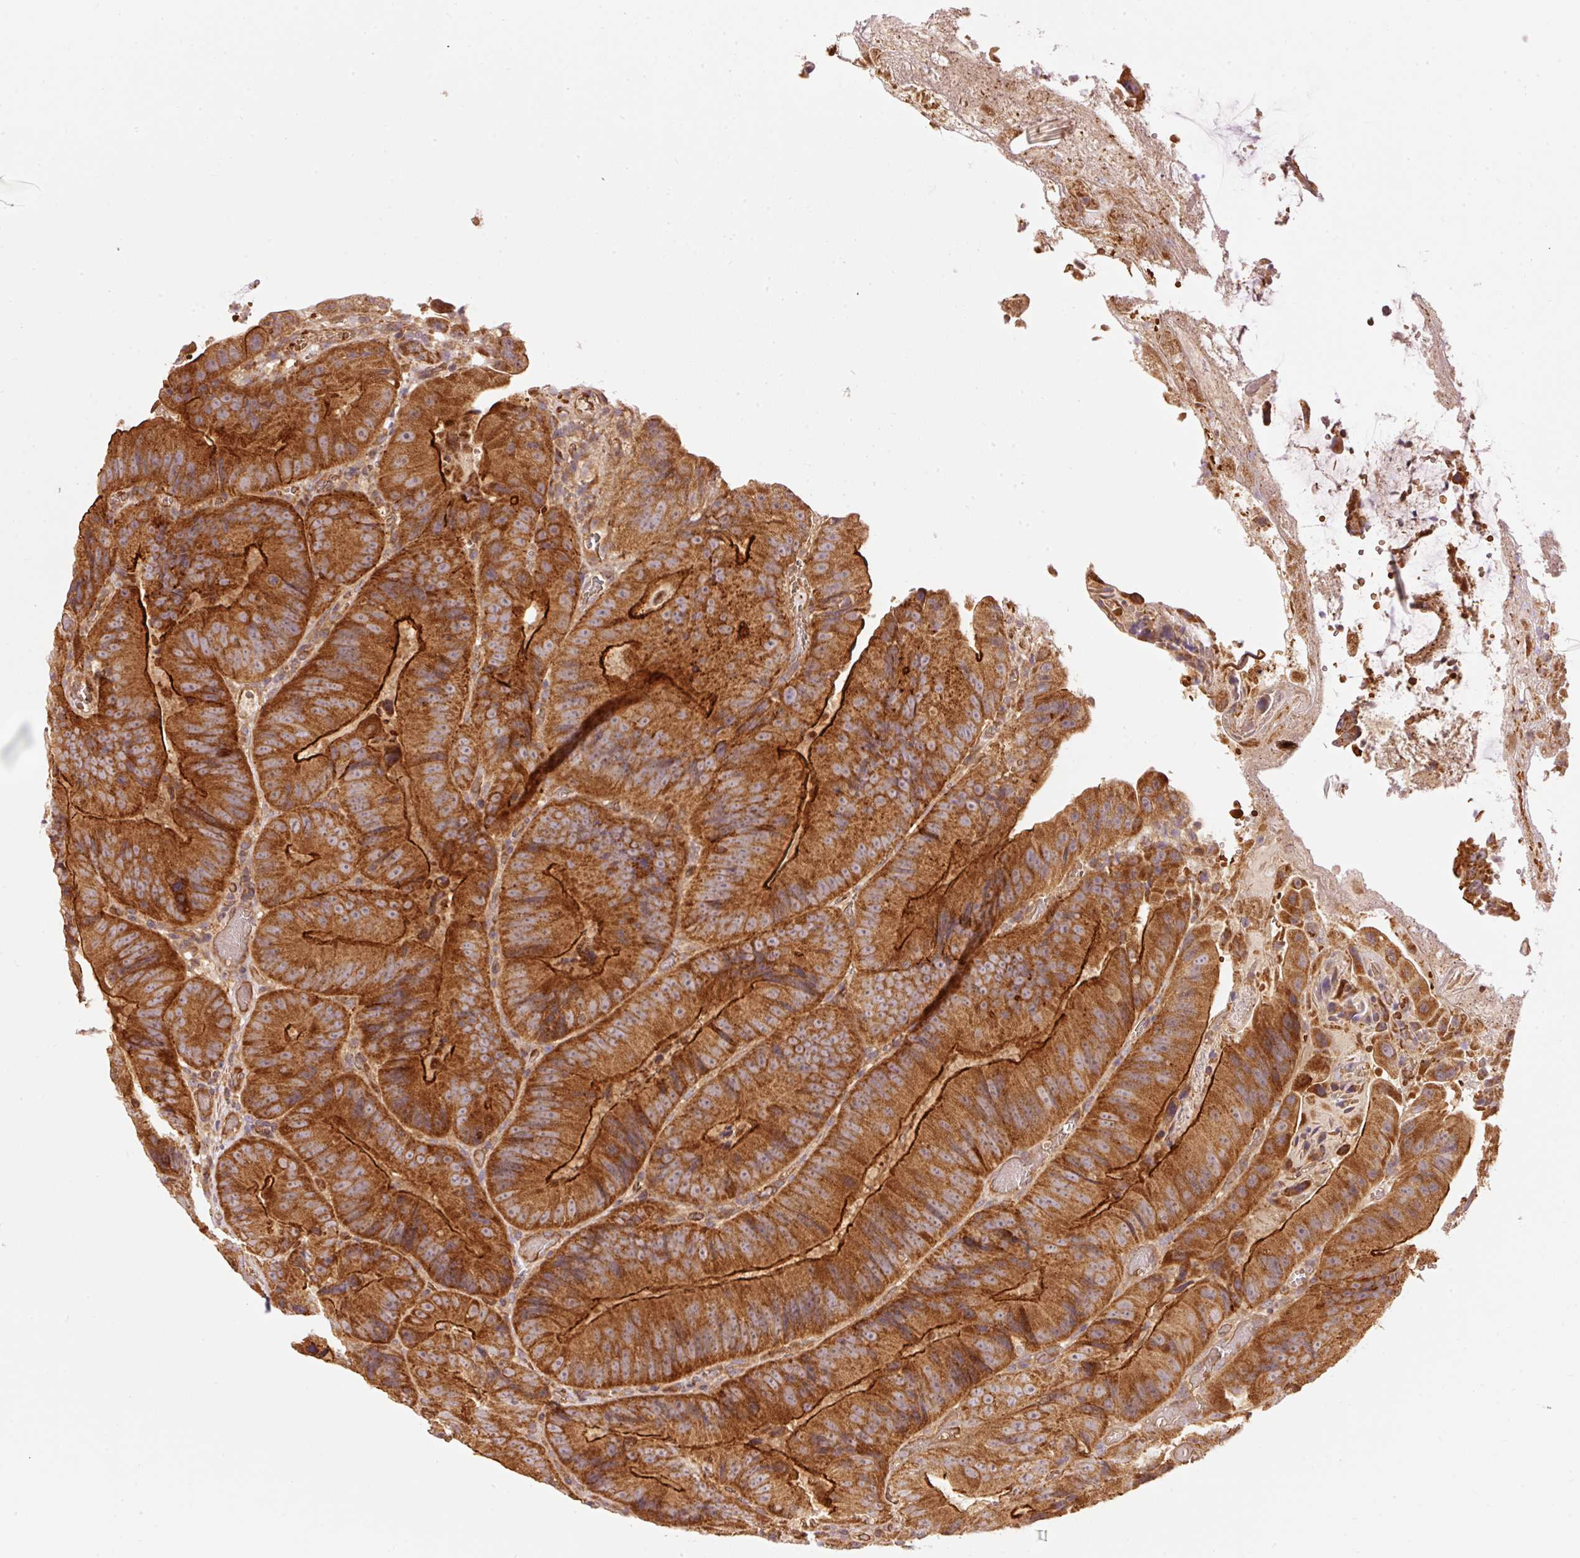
{"staining": {"intensity": "strong", "quantity": ">75%", "location": "cytoplasmic/membranous"}, "tissue": "colorectal cancer", "cell_type": "Tumor cells", "image_type": "cancer", "snomed": [{"axis": "morphology", "description": "Adenocarcinoma, NOS"}, {"axis": "topography", "description": "Colon"}], "caption": "DAB (3,3'-diaminobenzidine) immunohistochemical staining of human colorectal adenocarcinoma exhibits strong cytoplasmic/membranous protein positivity in about >75% of tumor cells.", "gene": "ADCY4", "patient": {"sex": "female", "age": 86}}